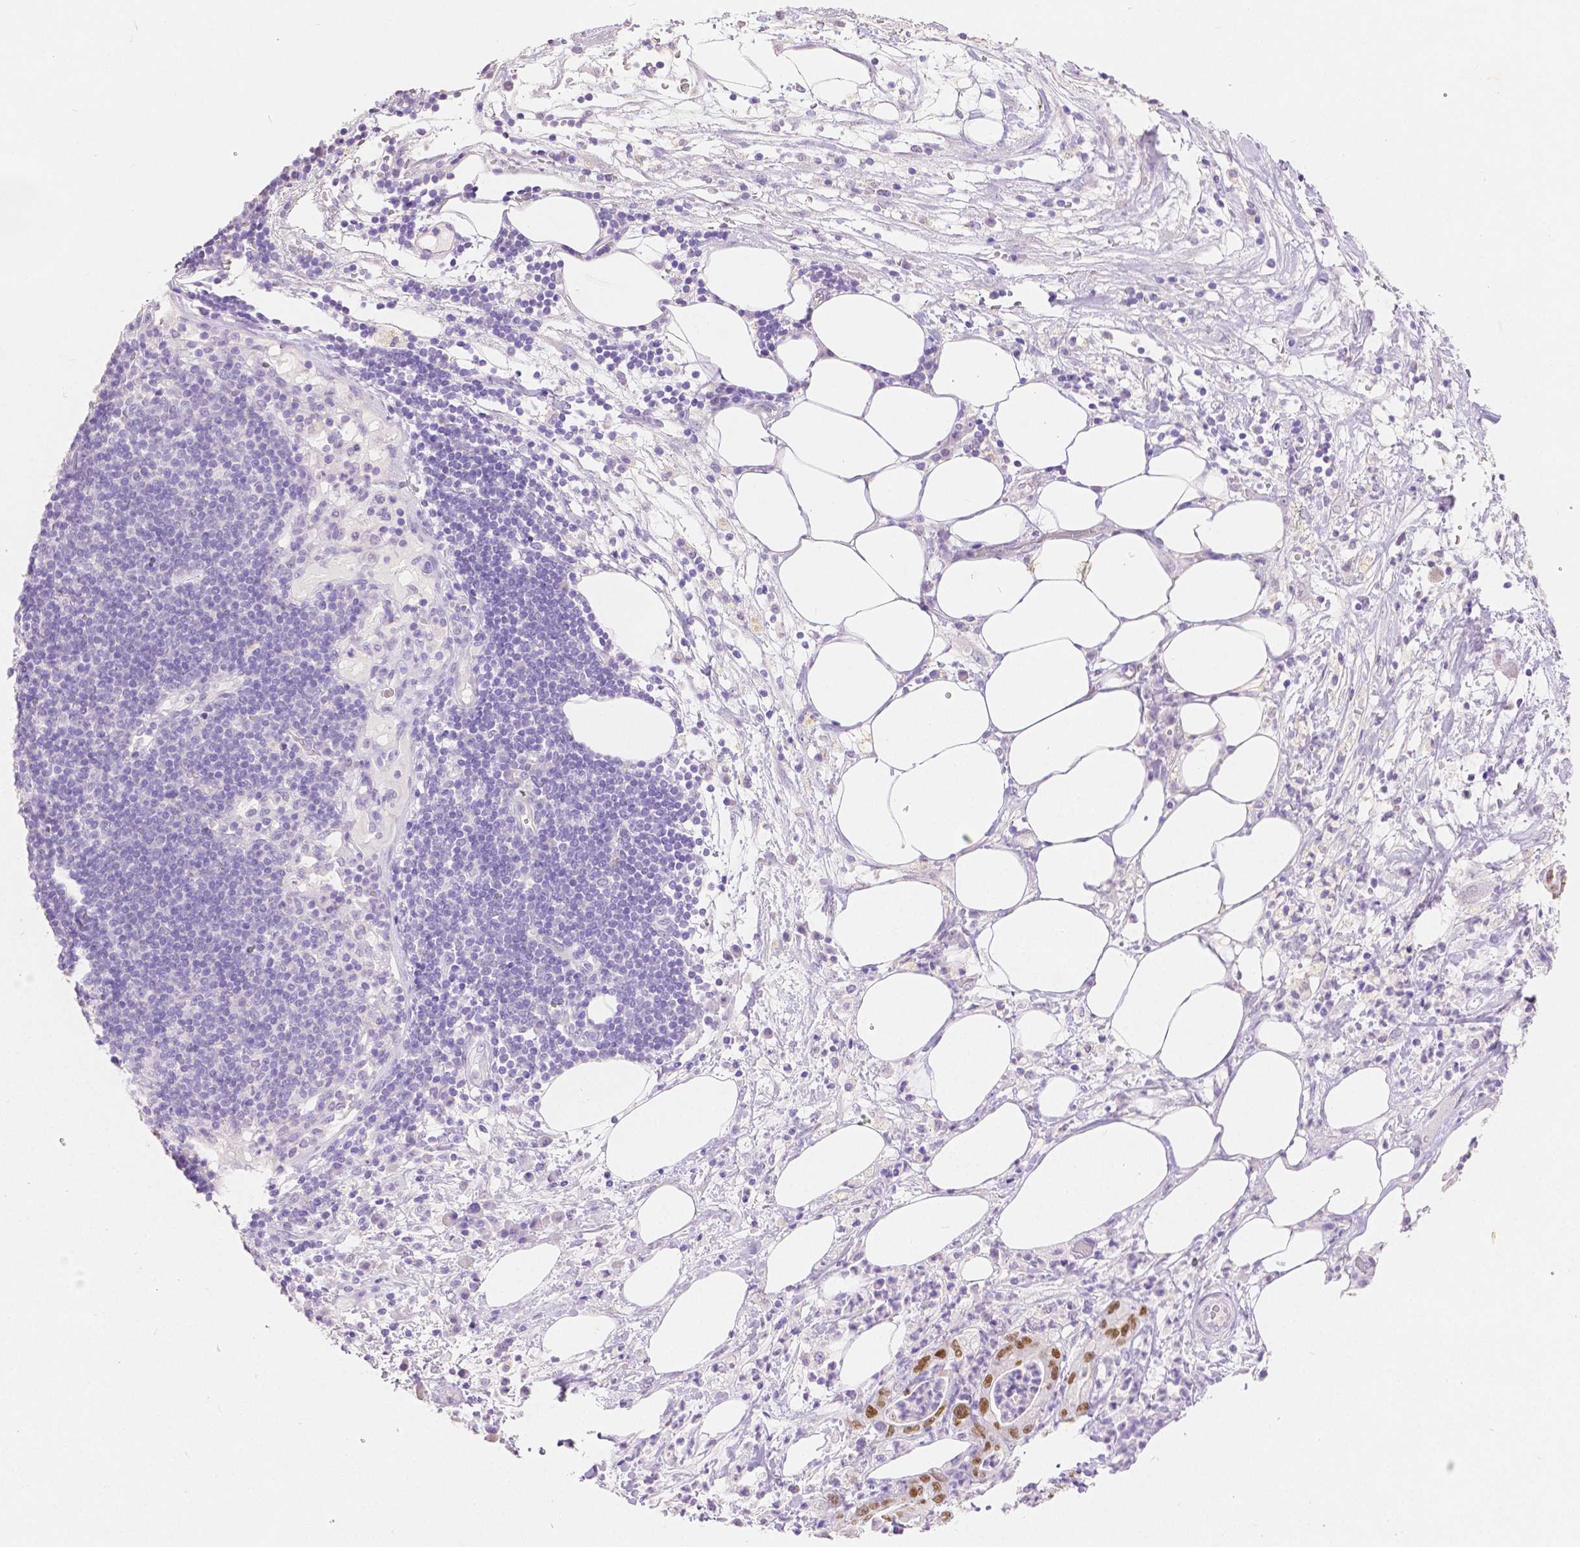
{"staining": {"intensity": "moderate", "quantity": ">75%", "location": "nuclear"}, "tissue": "pancreatic cancer", "cell_type": "Tumor cells", "image_type": "cancer", "snomed": [{"axis": "morphology", "description": "Adenocarcinoma, NOS"}, {"axis": "topography", "description": "Pancreas"}], "caption": "Protein positivity by IHC exhibits moderate nuclear positivity in about >75% of tumor cells in pancreatic cancer (adenocarcinoma). (DAB IHC with brightfield microscopy, high magnification).", "gene": "HNF1B", "patient": {"sex": "male", "age": 71}}